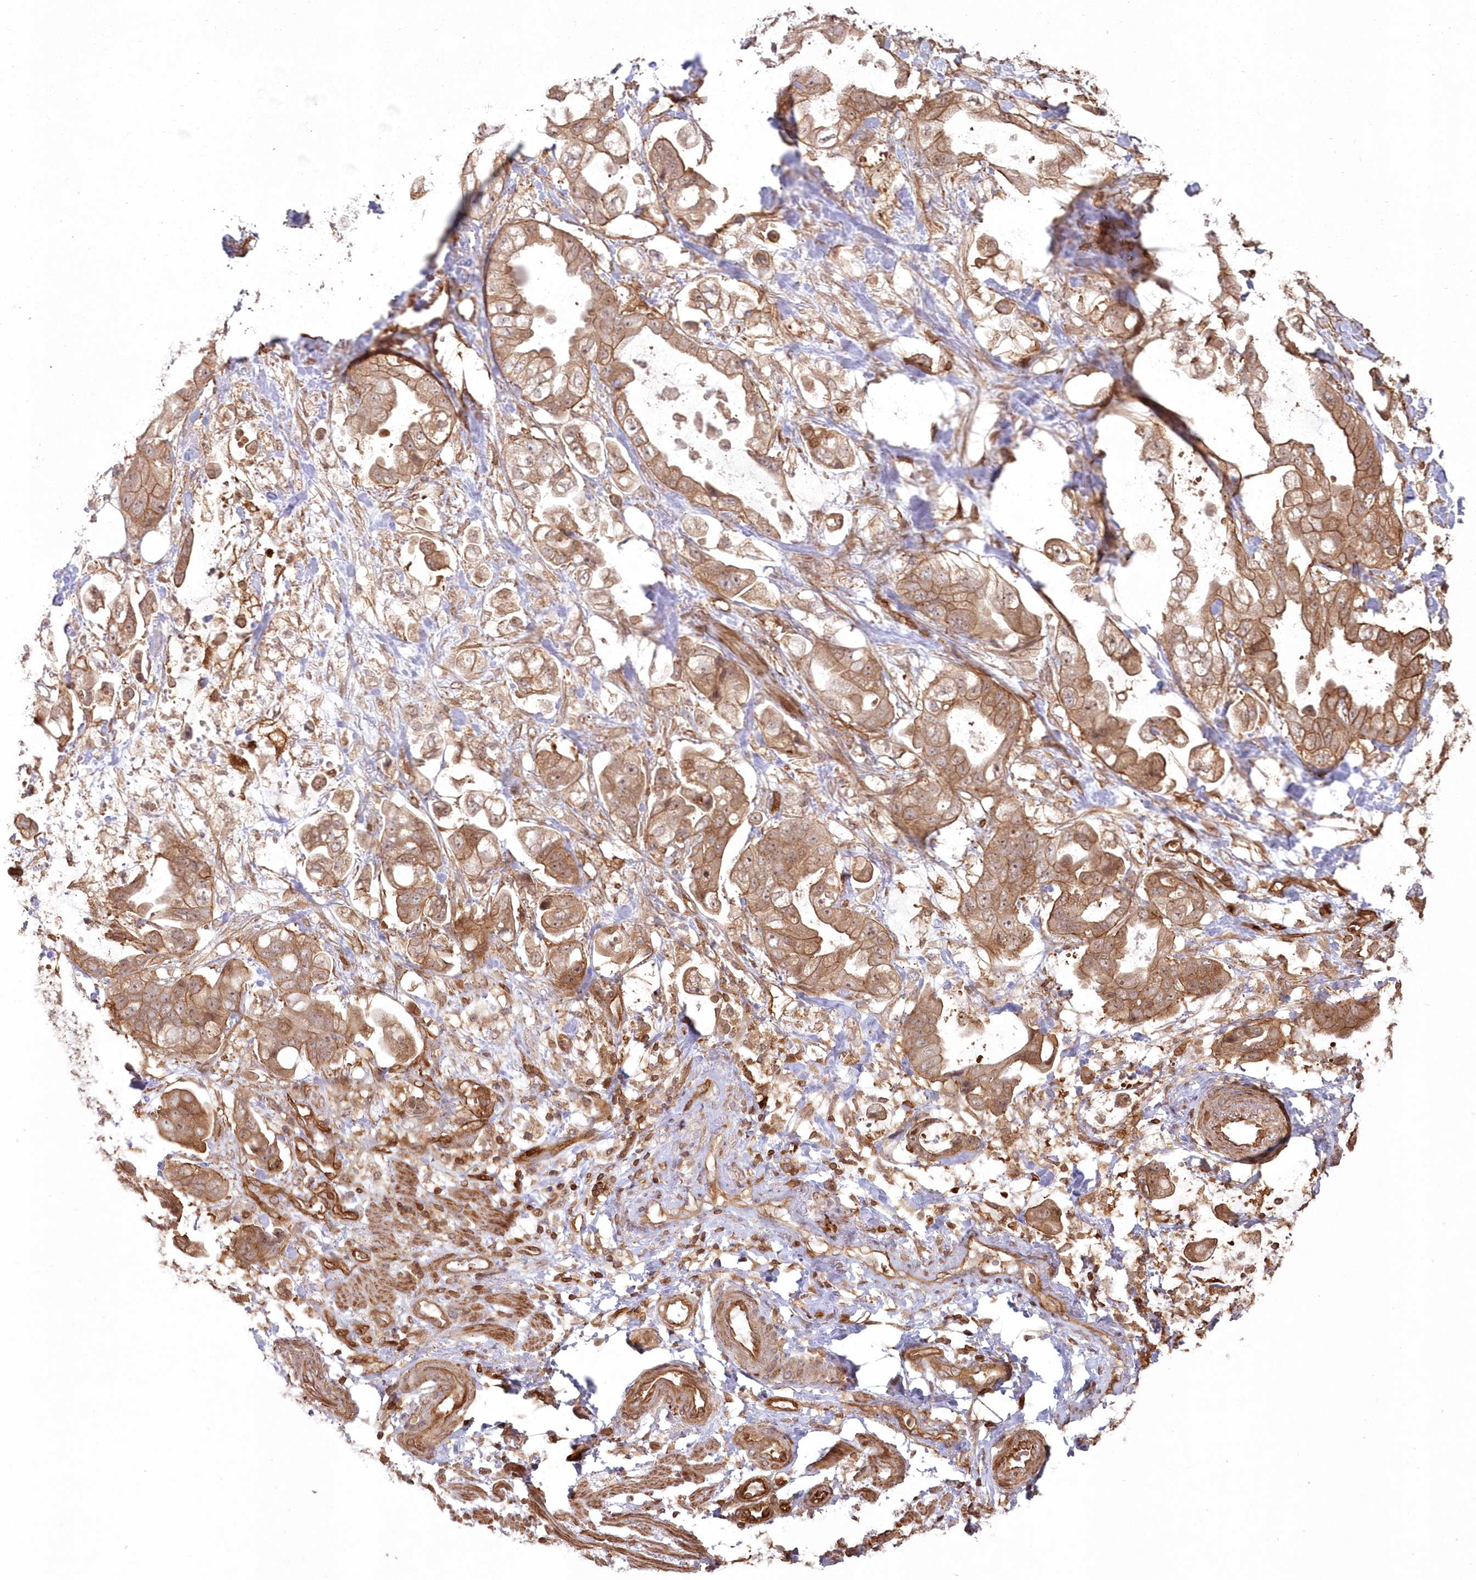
{"staining": {"intensity": "moderate", "quantity": ">75%", "location": "cytoplasmic/membranous"}, "tissue": "stomach cancer", "cell_type": "Tumor cells", "image_type": "cancer", "snomed": [{"axis": "morphology", "description": "Adenocarcinoma, NOS"}, {"axis": "topography", "description": "Stomach"}], "caption": "Adenocarcinoma (stomach) stained with DAB (3,3'-diaminobenzidine) IHC demonstrates medium levels of moderate cytoplasmic/membranous expression in about >75% of tumor cells.", "gene": "RGCC", "patient": {"sex": "male", "age": 62}}